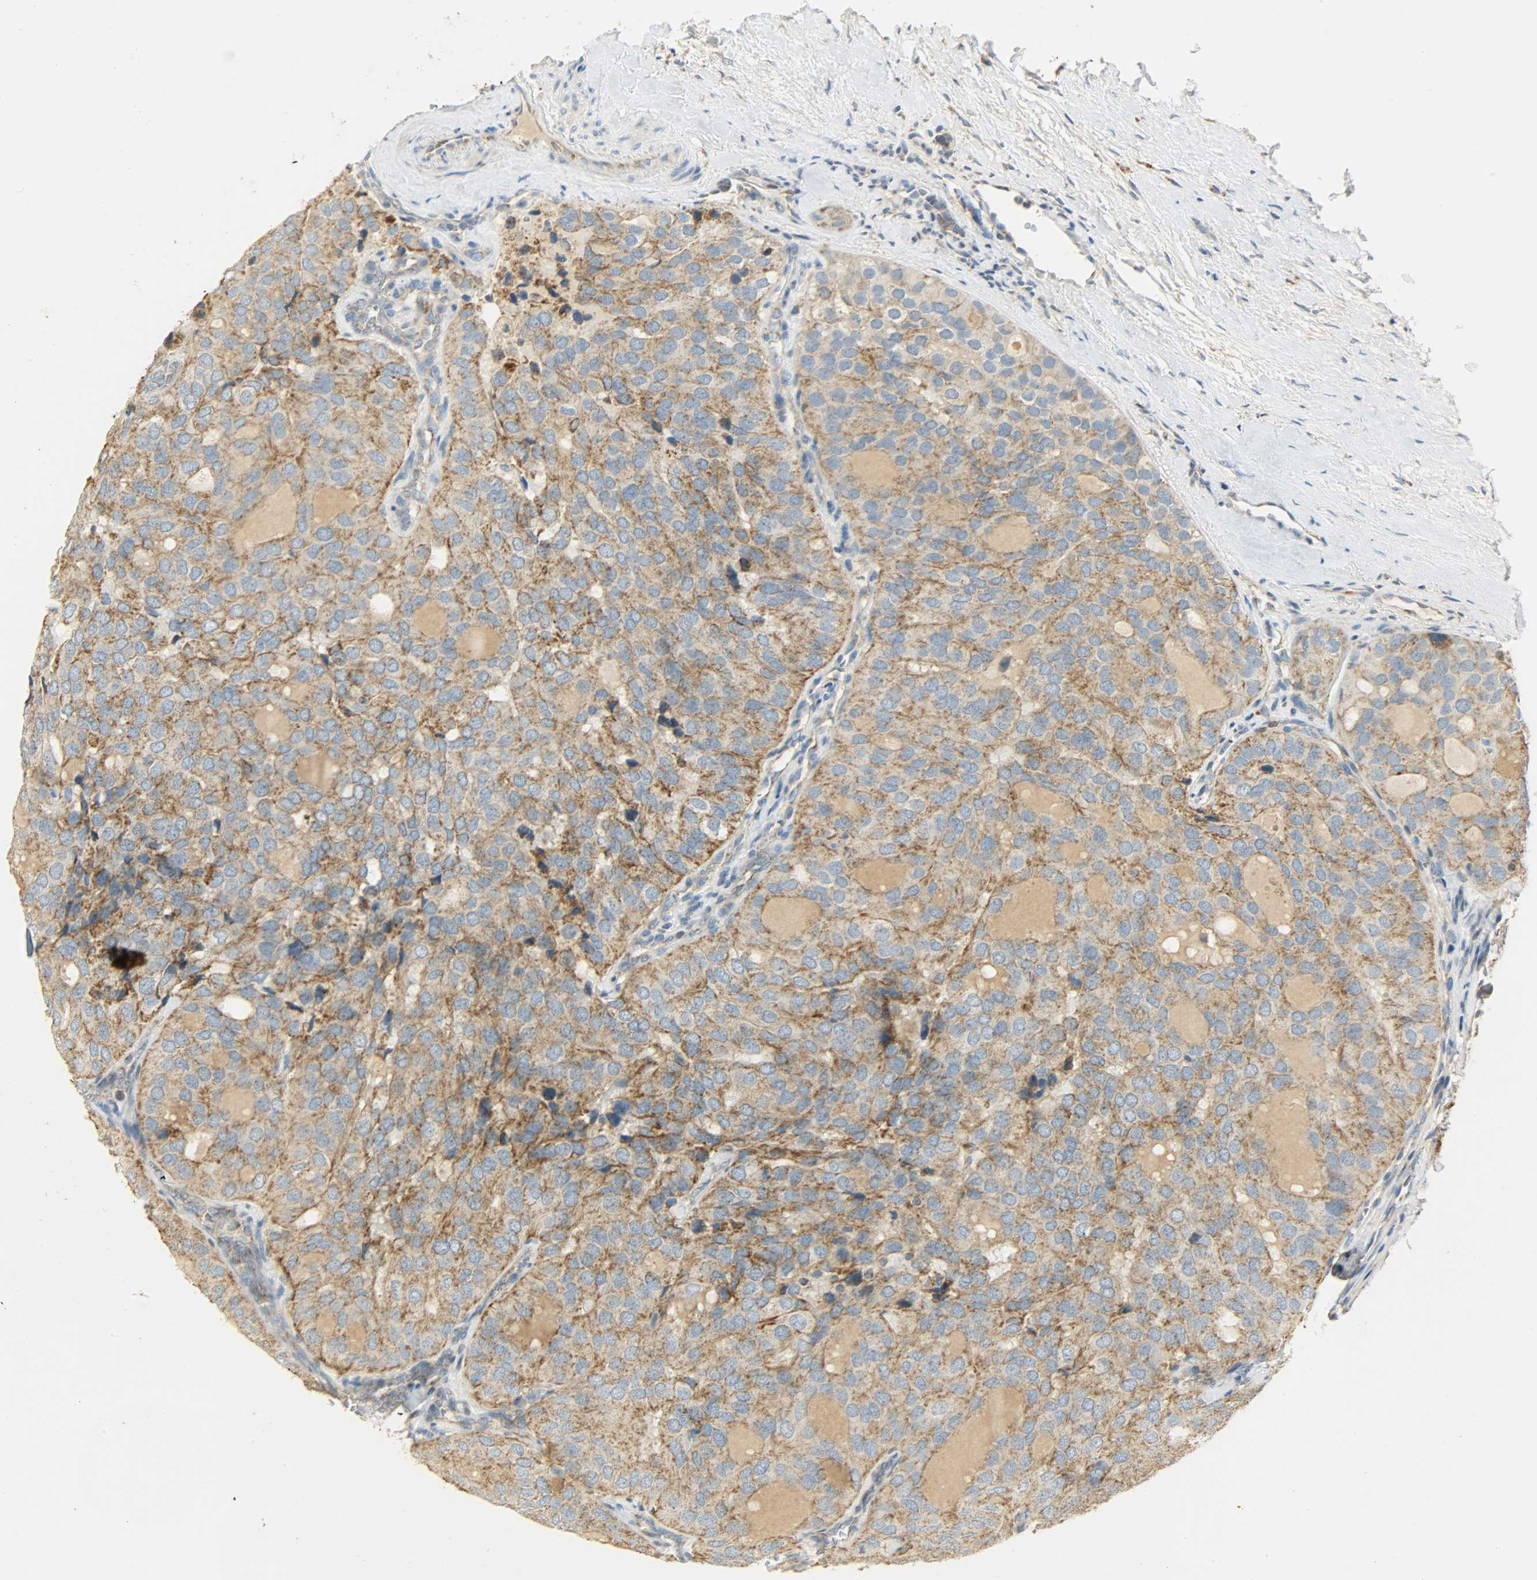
{"staining": {"intensity": "moderate", "quantity": ">75%", "location": "cytoplasmic/membranous"}, "tissue": "thyroid cancer", "cell_type": "Tumor cells", "image_type": "cancer", "snomed": [{"axis": "morphology", "description": "Follicular adenoma carcinoma, NOS"}, {"axis": "topography", "description": "Thyroid gland"}], "caption": "Immunohistochemical staining of follicular adenoma carcinoma (thyroid) shows moderate cytoplasmic/membranous protein expression in about >75% of tumor cells.", "gene": "NNT", "patient": {"sex": "male", "age": 75}}